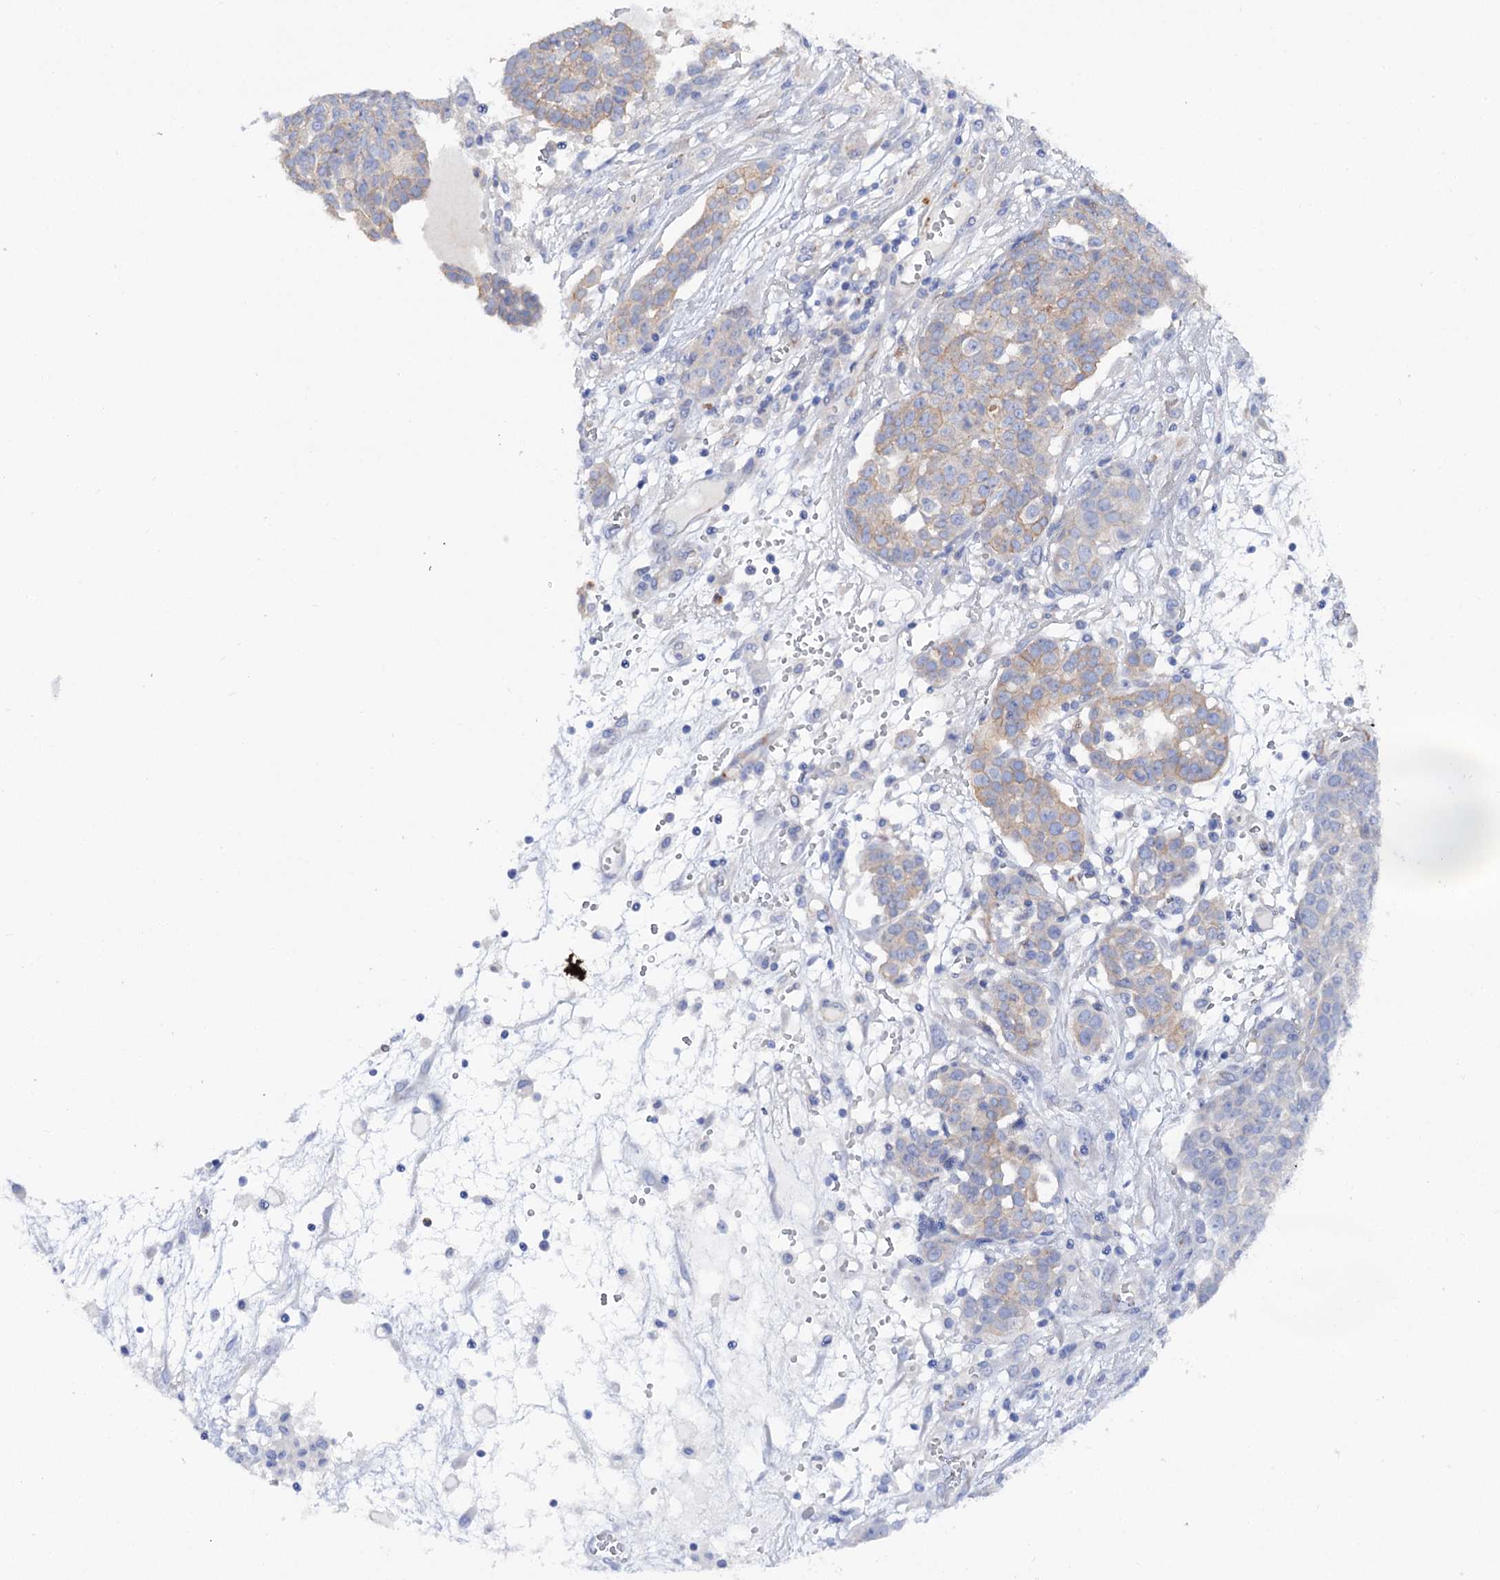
{"staining": {"intensity": "negative", "quantity": "none", "location": "none"}, "tissue": "ovarian cancer", "cell_type": "Tumor cells", "image_type": "cancer", "snomed": [{"axis": "morphology", "description": "Cystadenocarcinoma, serous, NOS"}, {"axis": "topography", "description": "Soft tissue"}, {"axis": "topography", "description": "Ovary"}], "caption": "The immunohistochemistry image has no significant positivity in tumor cells of ovarian cancer (serous cystadenocarcinoma) tissue.", "gene": "CSAD", "patient": {"sex": "female", "age": 57}}